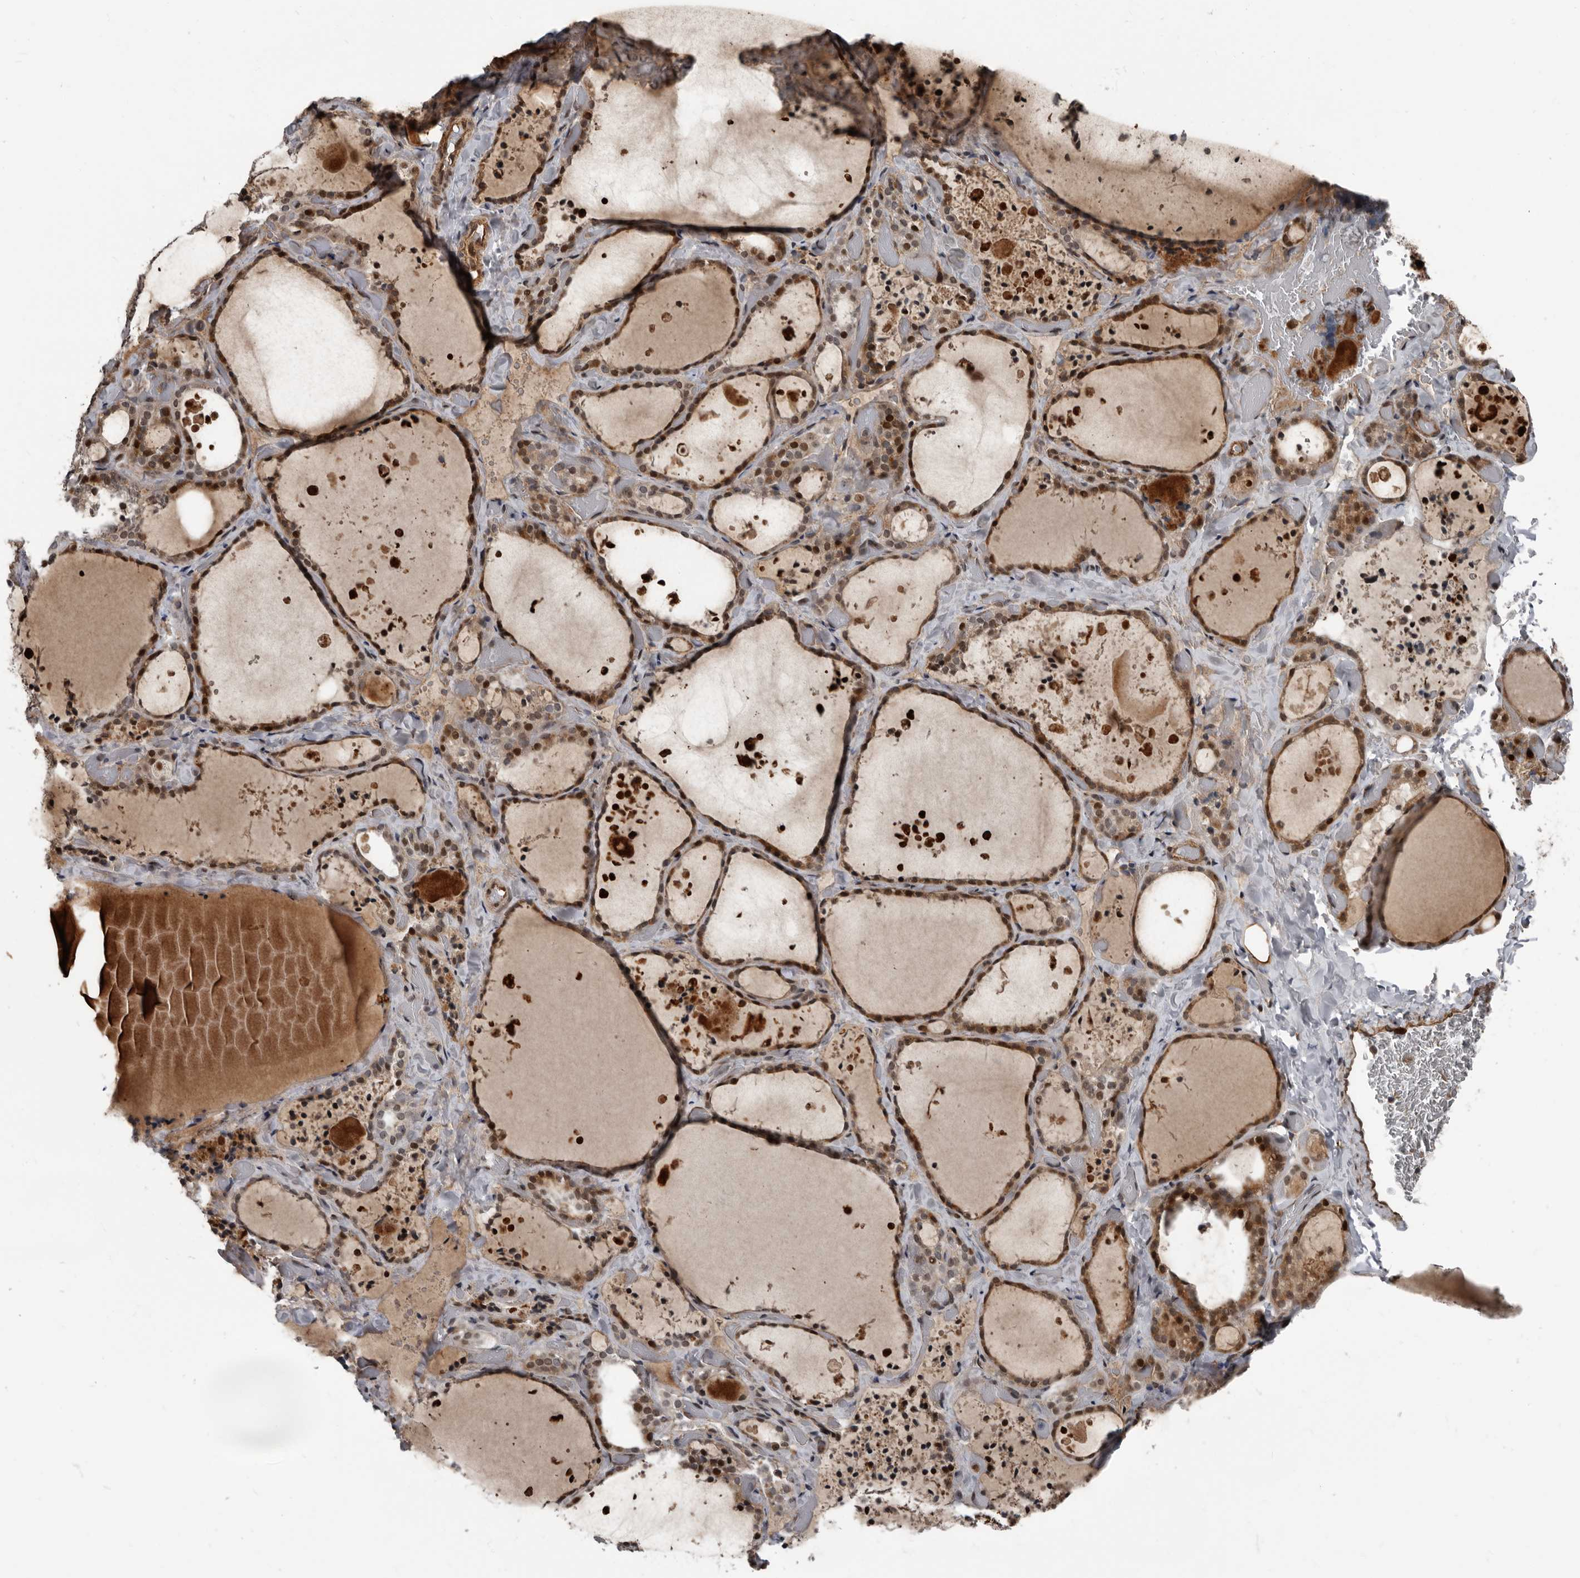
{"staining": {"intensity": "moderate", "quantity": ">75%", "location": "cytoplasmic/membranous,nuclear"}, "tissue": "thyroid gland", "cell_type": "Glandular cells", "image_type": "normal", "snomed": [{"axis": "morphology", "description": "Normal tissue, NOS"}, {"axis": "topography", "description": "Thyroid gland"}], "caption": "Immunohistochemical staining of benign thyroid gland displays moderate cytoplasmic/membranous,nuclear protein staining in about >75% of glandular cells.", "gene": "CHD1L", "patient": {"sex": "female", "age": 44}}